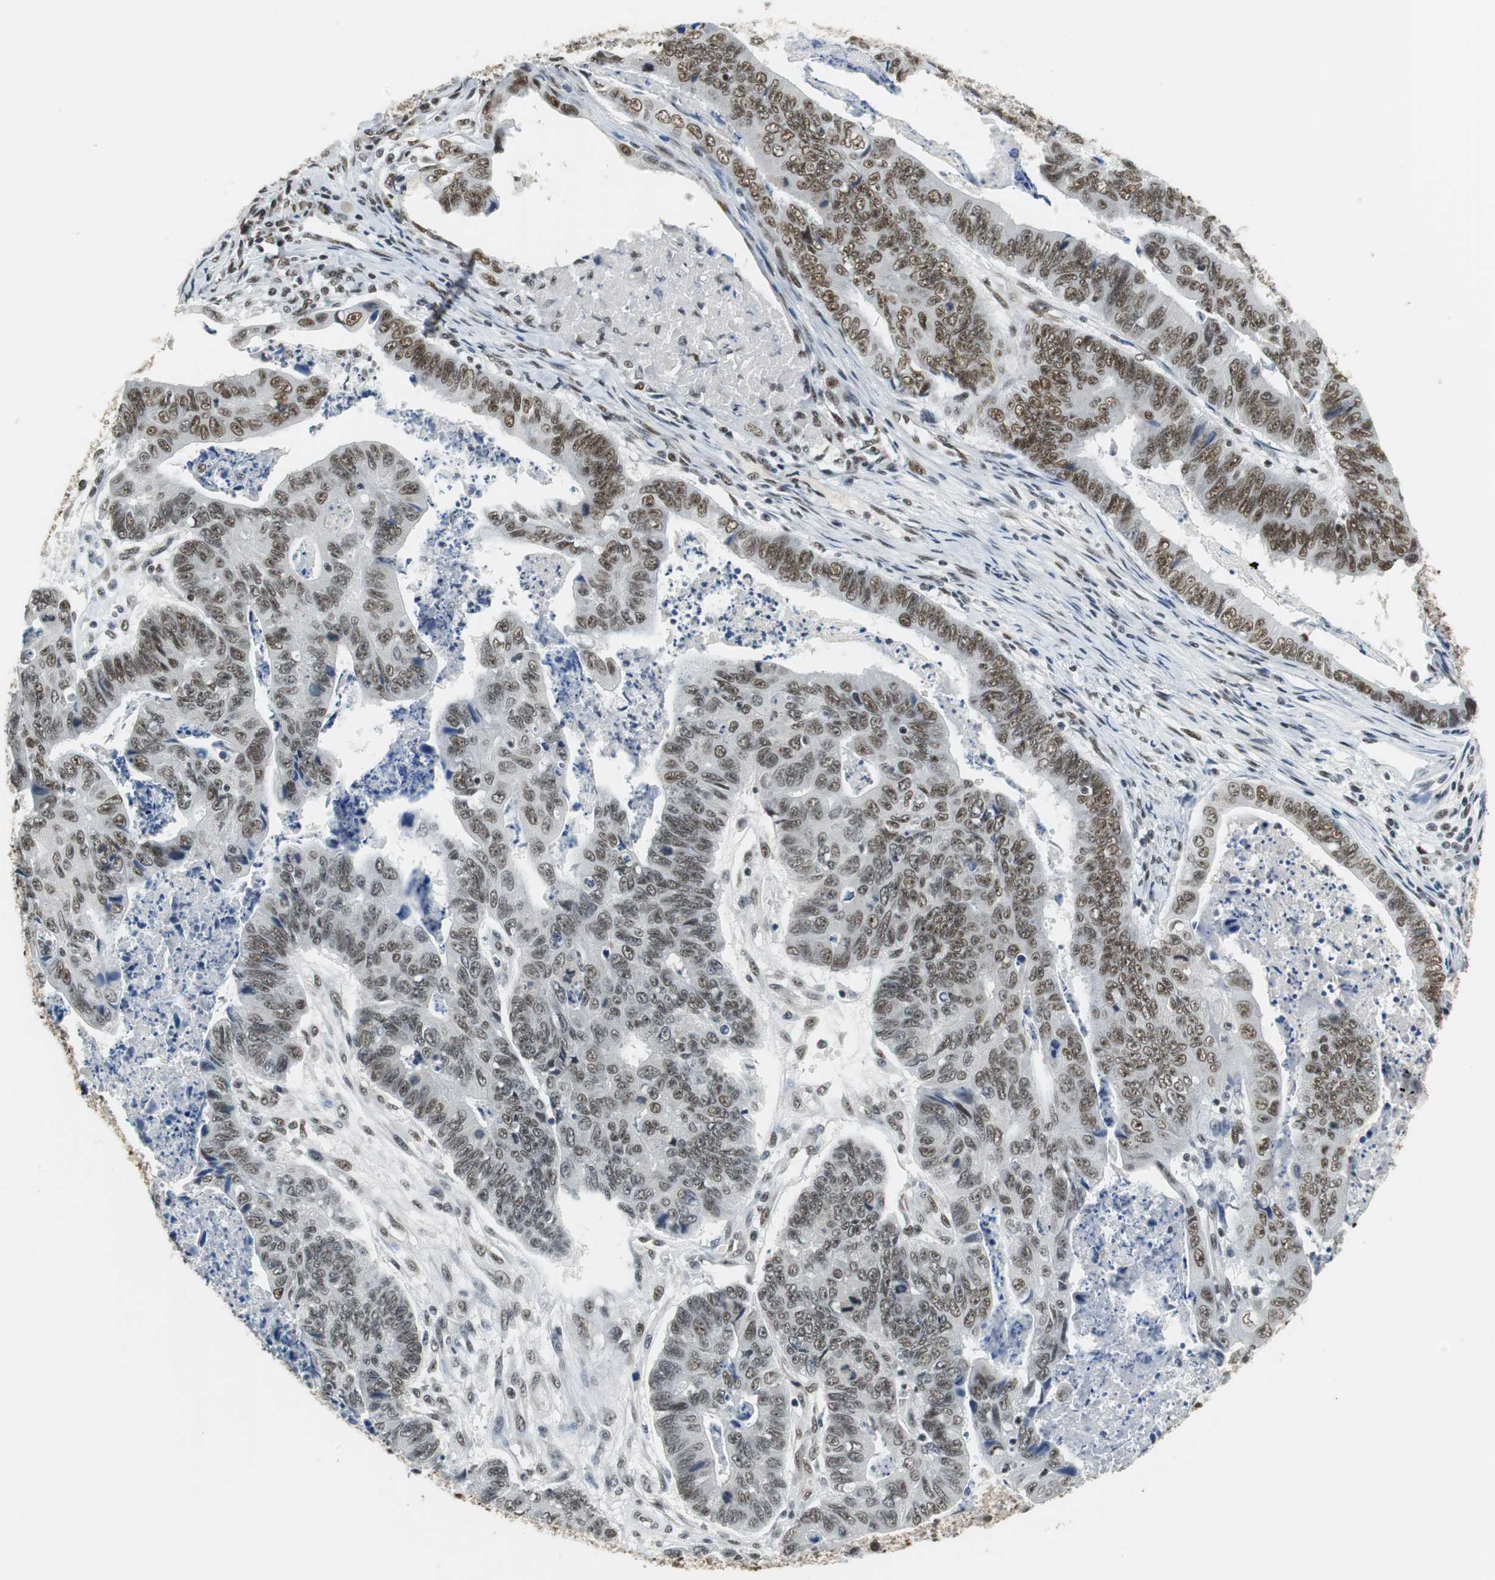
{"staining": {"intensity": "strong", "quantity": ">75%", "location": "nuclear"}, "tissue": "stomach cancer", "cell_type": "Tumor cells", "image_type": "cancer", "snomed": [{"axis": "morphology", "description": "Adenocarcinoma, NOS"}, {"axis": "topography", "description": "Stomach, lower"}], "caption": "Adenocarcinoma (stomach) stained with a protein marker exhibits strong staining in tumor cells.", "gene": "PRKDC", "patient": {"sex": "male", "age": 77}}